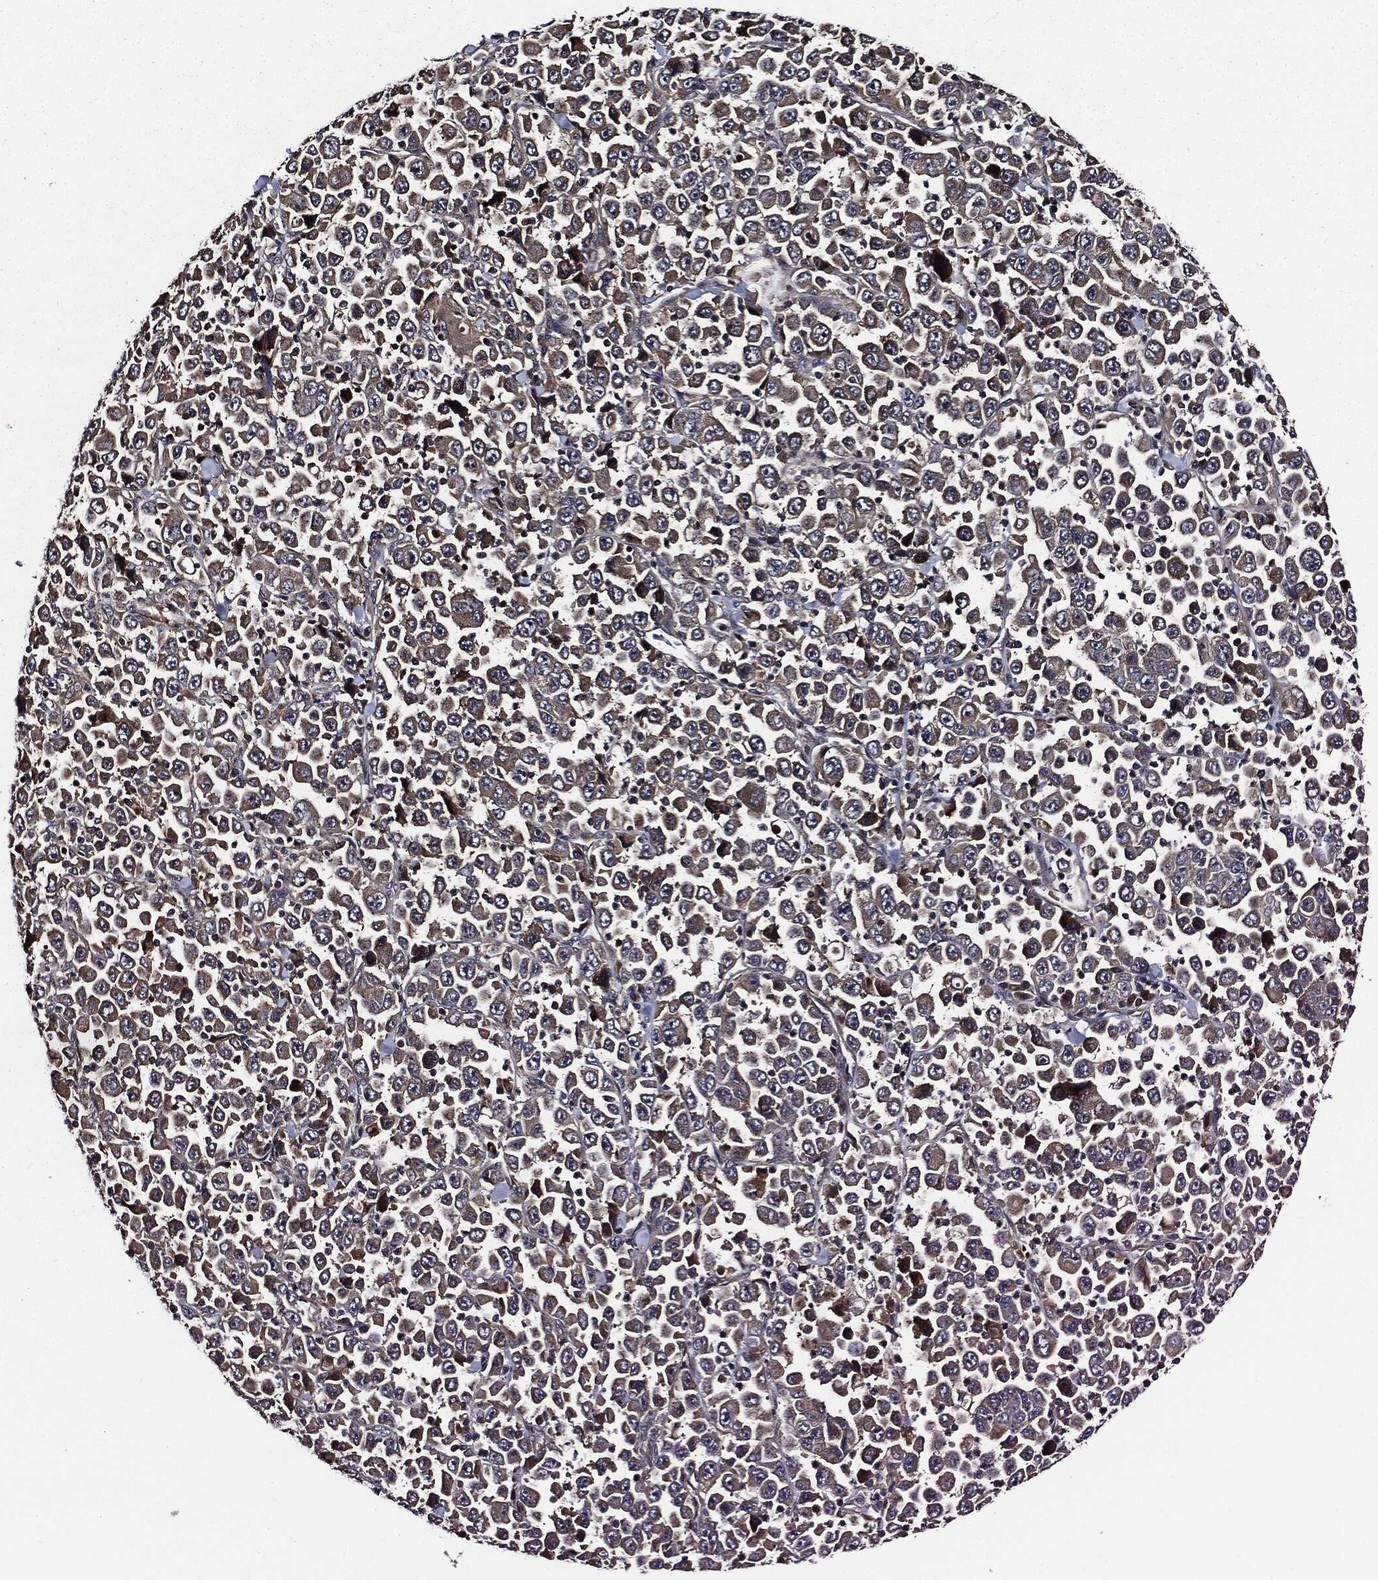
{"staining": {"intensity": "weak", "quantity": "25%-75%", "location": "cytoplasmic/membranous"}, "tissue": "stomach cancer", "cell_type": "Tumor cells", "image_type": "cancer", "snomed": [{"axis": "morphology", "description": "Normal tissue, NOS"}, {"axis": "morphology", "description": "Adenocarcinoma, NOS"}, {"axis": "topography", "description": "Stomach, upper"}, {"axis": "topography", "description": "Stomach"}], "caption": "Stomach cancer (adenocarcinoma) tissue reveals weak cytoplasmic/membranous expression in about 25%-75% of tumor cells", "gene": "HTT", "patient": {"sex": "male", "age": 59}}